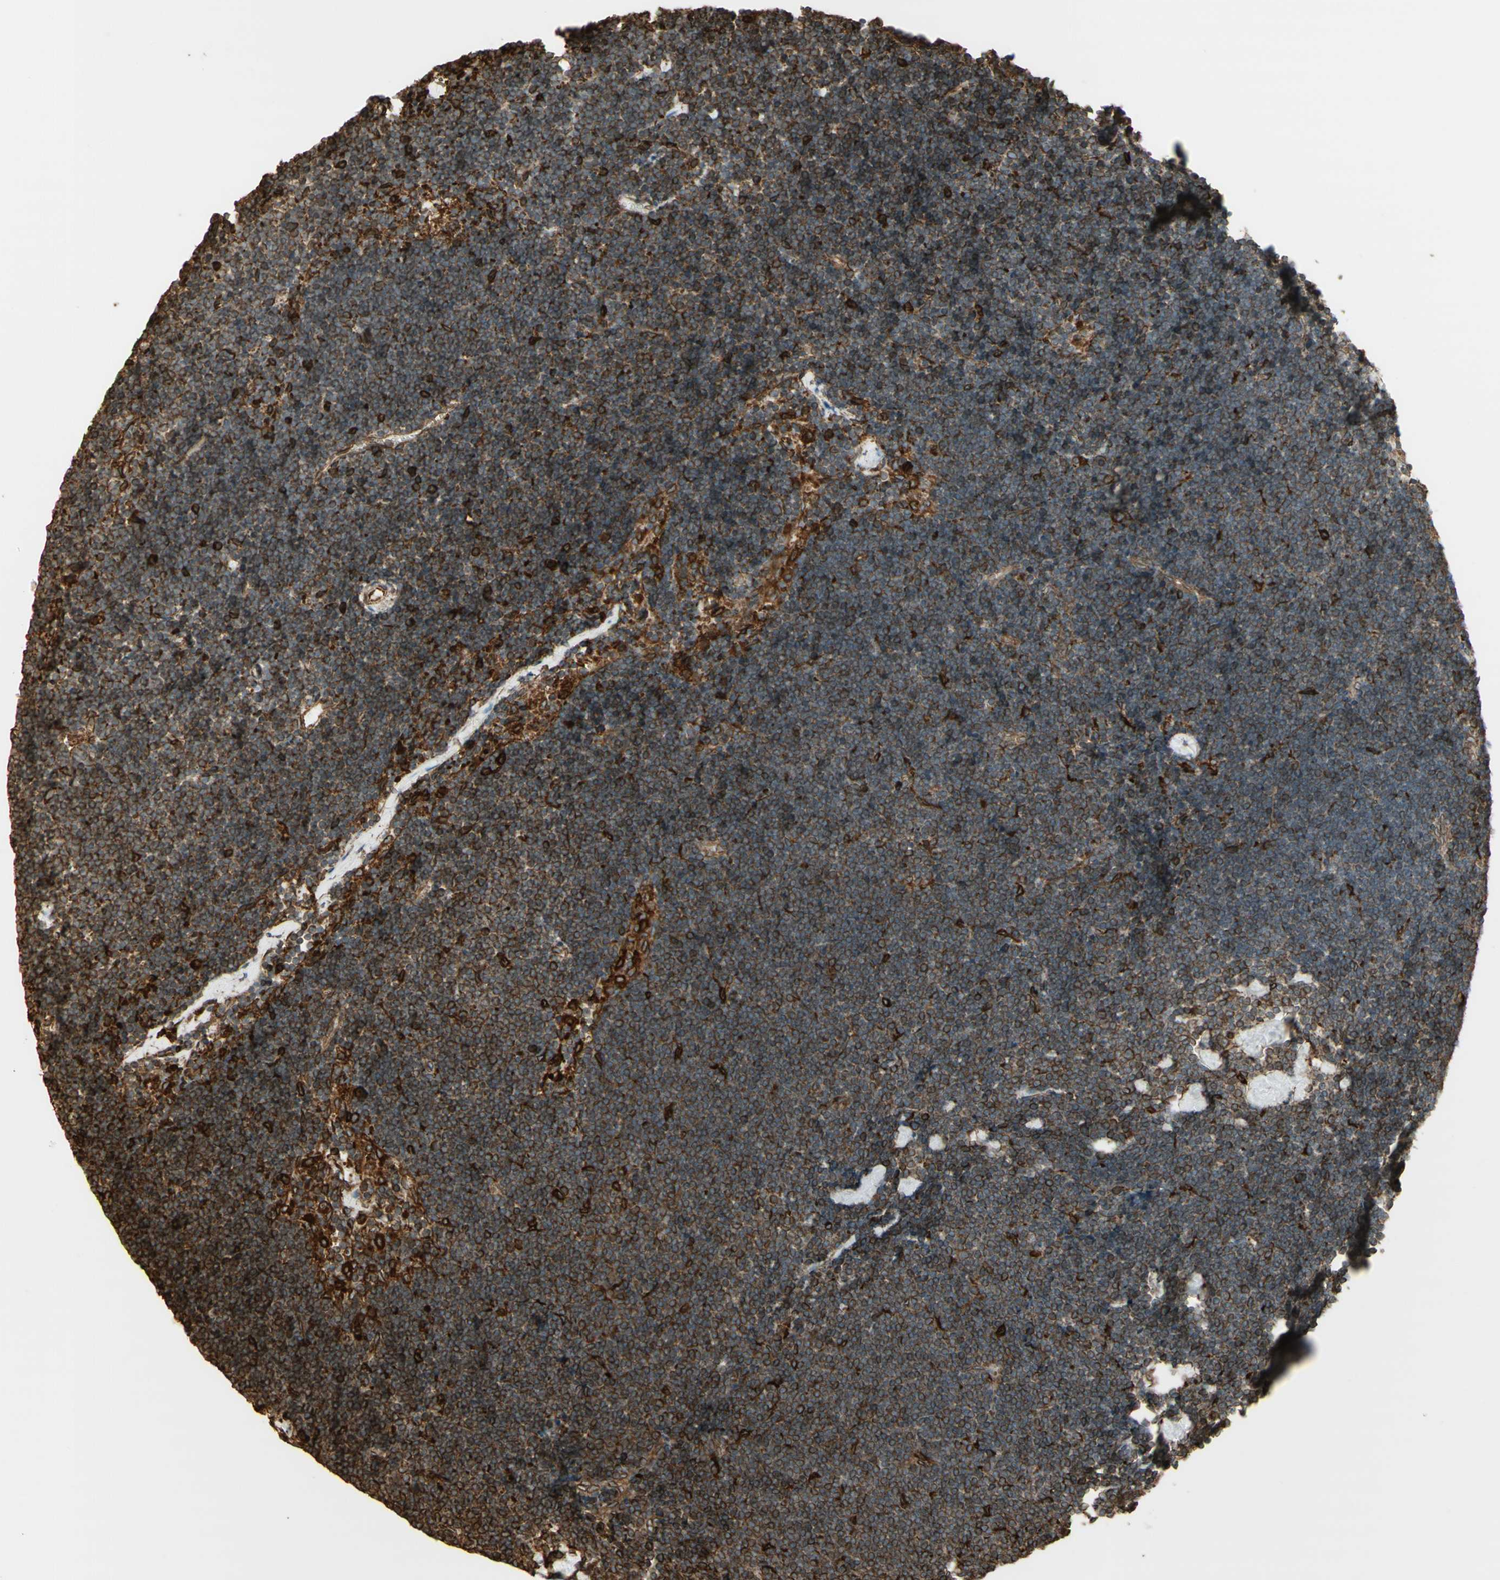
{"staining": {"intensity": "moderate", "quantity": "25%-75%", "location": "cytoplasmic/membranous"}, "tissue": "lymph node", "cell_type": "Germinal center cells", "image_type": "normal", "snomed": [{"axis": "morphology", "description": "Normal tissue, NOS"}, {"axis": "topography", "description": "Lymph node"}], "caption": "Moderate cytoplasmic/membranous protein staining is seen in about 25%-75% of germinal center cells in lymph node. The staining was performed using DAB (3,3'-diaminobenzidine), with brown indicating positive protein expression. Nuclei are stained blue with hematoxylin.", "gene": "CANX", "patient": {"sex": "male", "age": 63}}